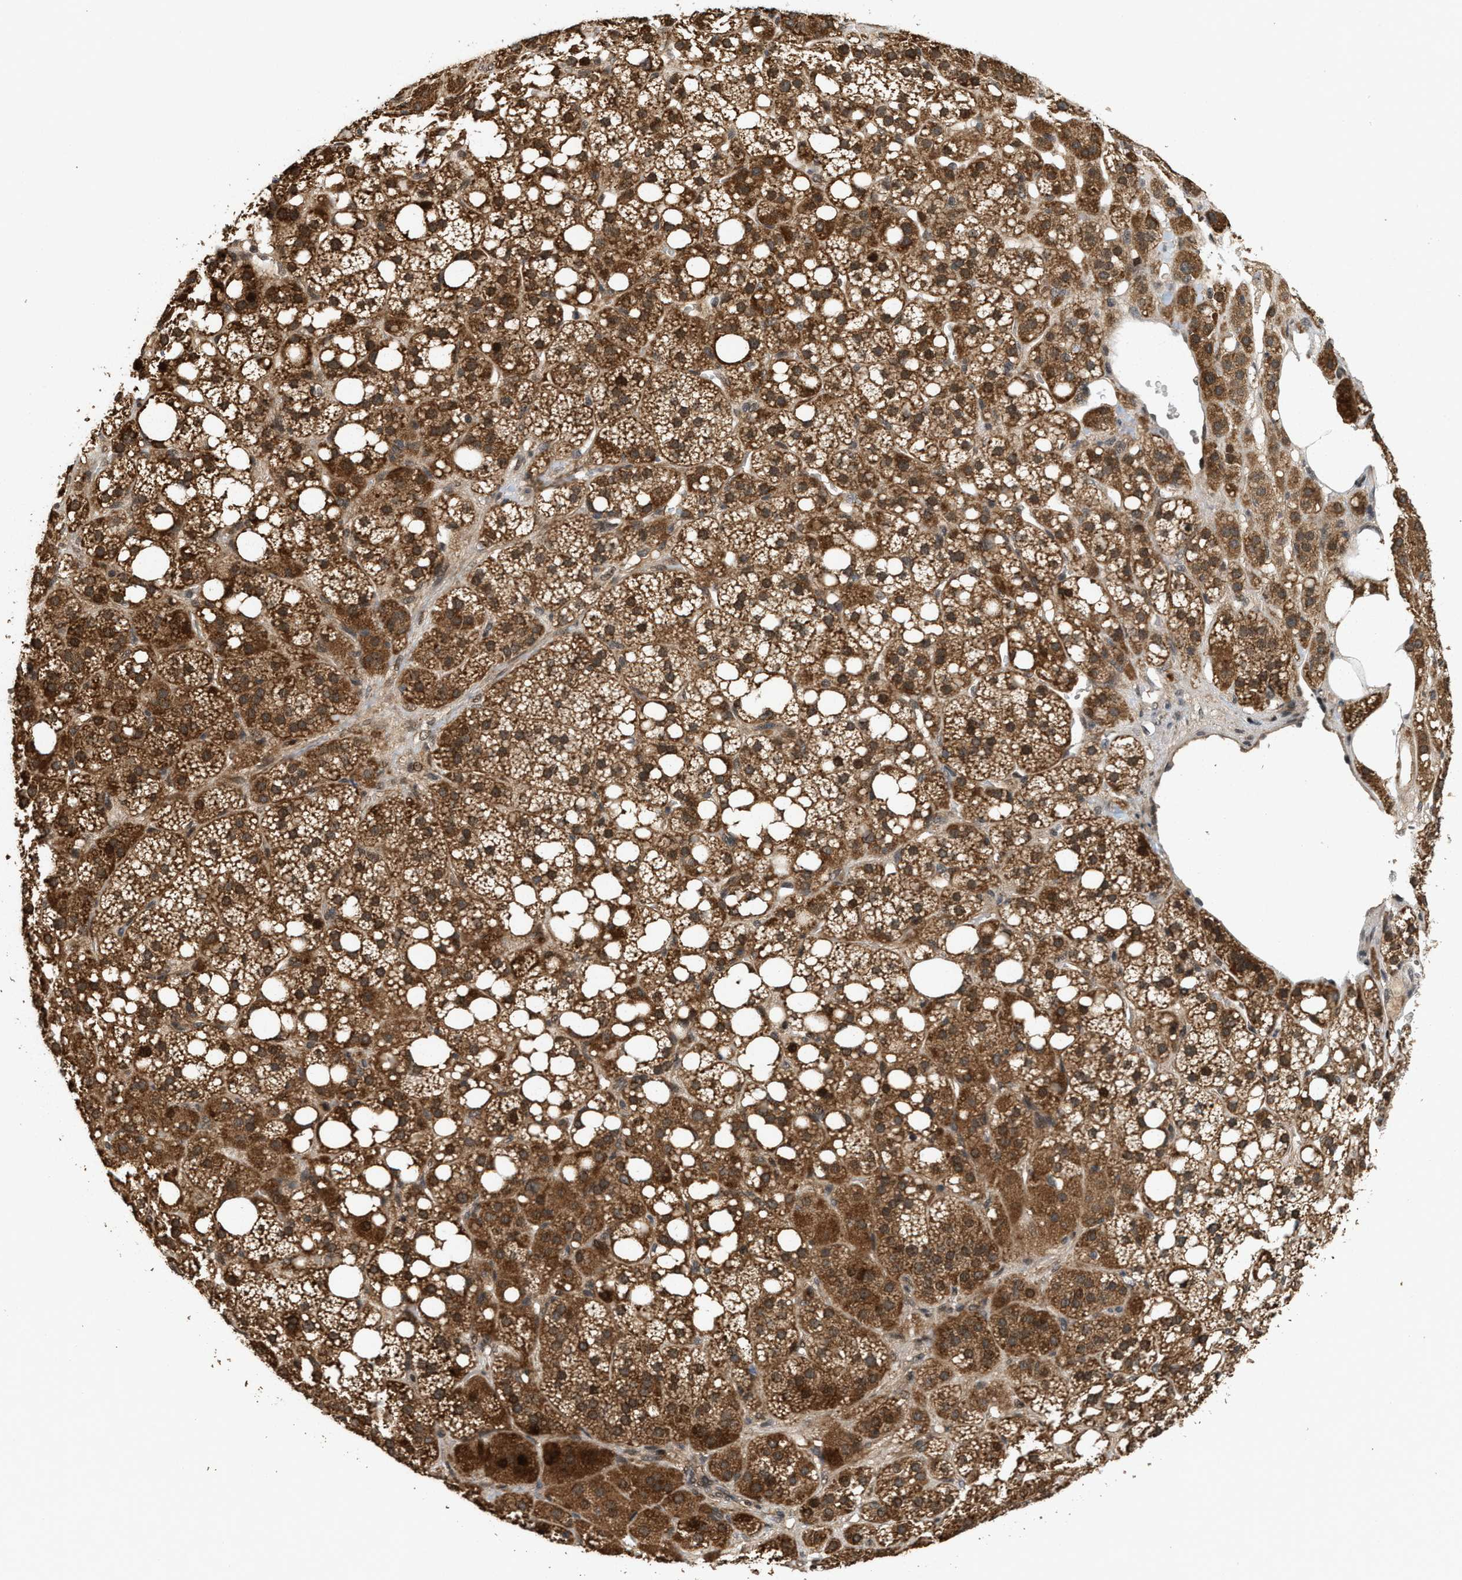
{"staining": {"intensity": "strong", "quantity": ">75%", "location": "cytoplasmic/membranous,nuclear"}, "tissue": "adrenal gland", "cell_type": "Glandular cells", "image_type": "normal", "snomed": [{"axis": "morphology", "description": "Normal tissue, NOS"}, {"axis": "topography", "description": "Adrenal gland"}], "caption": "Immunohistochemistry (IHC) photomicrograph of normal adrenal gland stained for a protein (brown), which displays high levels of strong cytoplasmic/membranous,nuclear staining in approximately >75% of glandular cells.", "gene": "ELP2", "patient": {"sex": "female", "age": 59}}